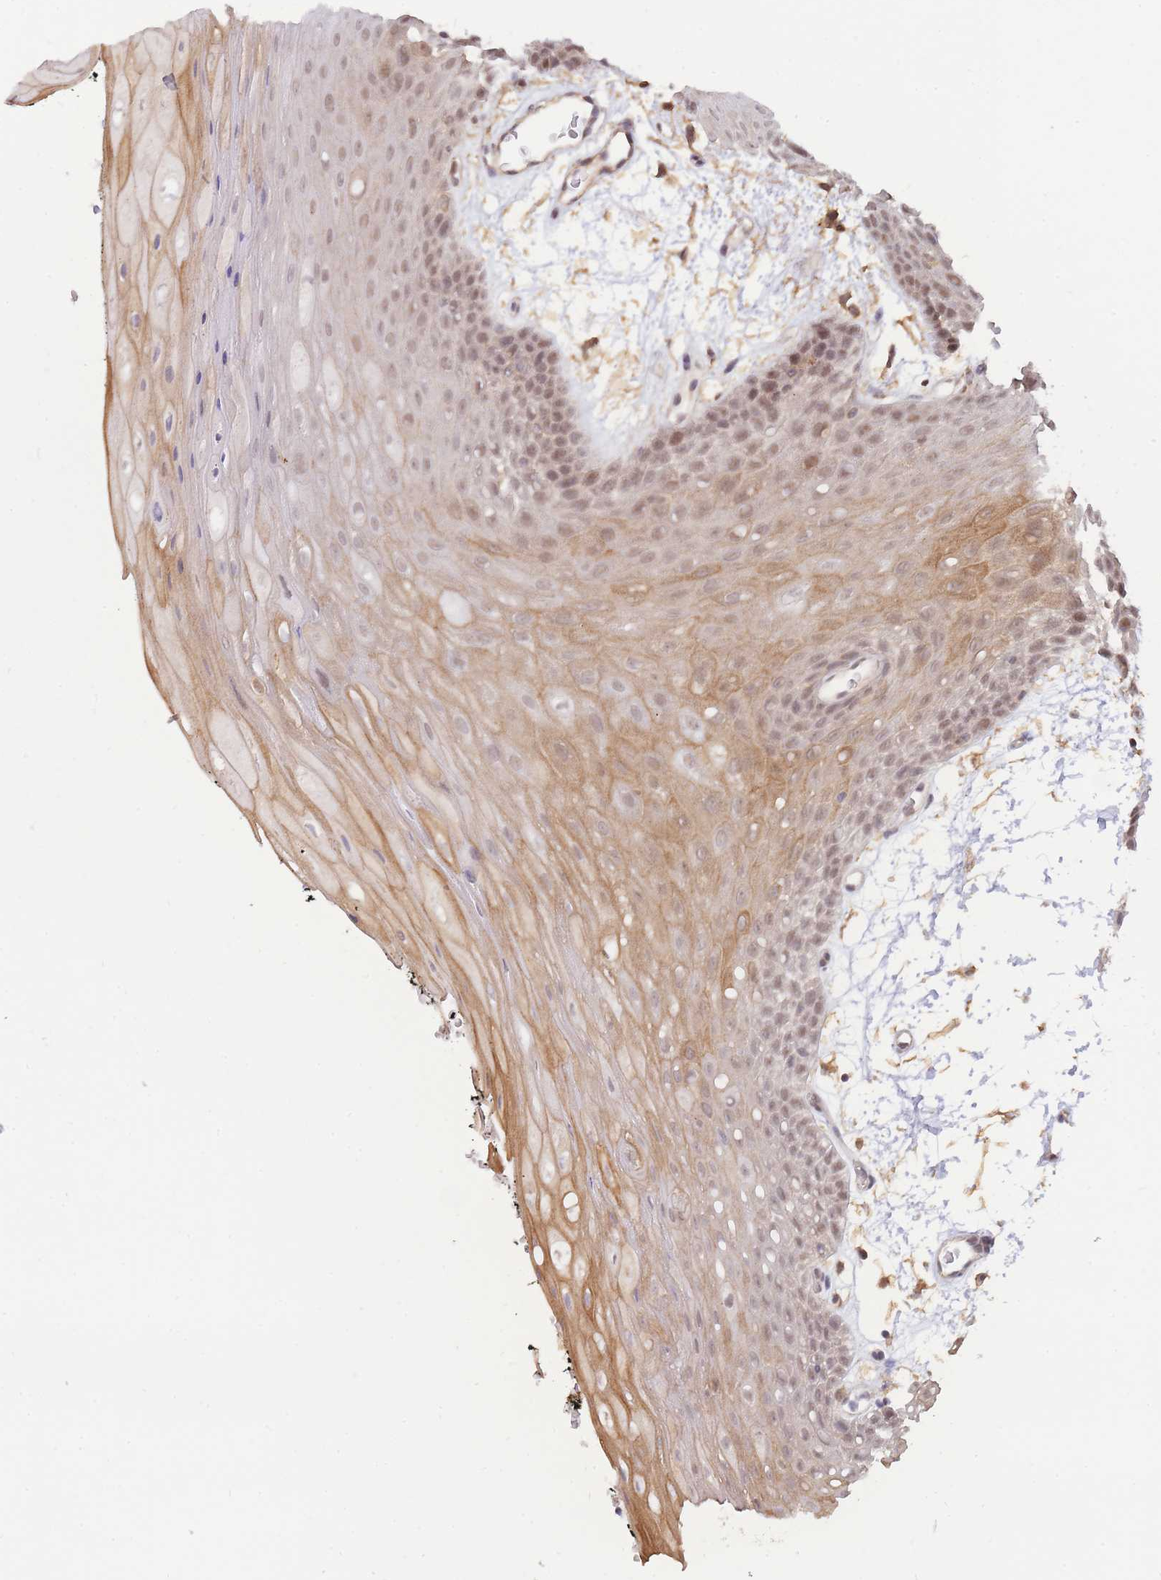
{"staining": {"intensity": "moderate", "quantity": ">75%", "location": "cytoplasmic/membranous,nuclear"}, "tissue": "oral mucosa", "cell_type": "Squamous epithelial cells", "image_type": "normal", "snomed": [{"axis": "morphology", "description": "Normal tissue, NOS"}, {"axis": "topography", "description": "Oral tissue"}, {"axis": "topography", "description": "Tounge, NOS"}], "caption": "Immunohistochemistry staining of normal oral mucosa, which reveals medium levels of moderate cytoplasmic/membranous,nuclear staining in about >75% of squamous epithelial cells indicating moderate cytoplasmic/membranous,nuclear protein staining. The staining was performed using DAB (3,3'-diaminobenzidine) (brown) for protein detection and nuclei were counterstained in hematoxylin (blue).", "gene": "BOD1L1", "patient": {"sex": "female", "age": 59}}